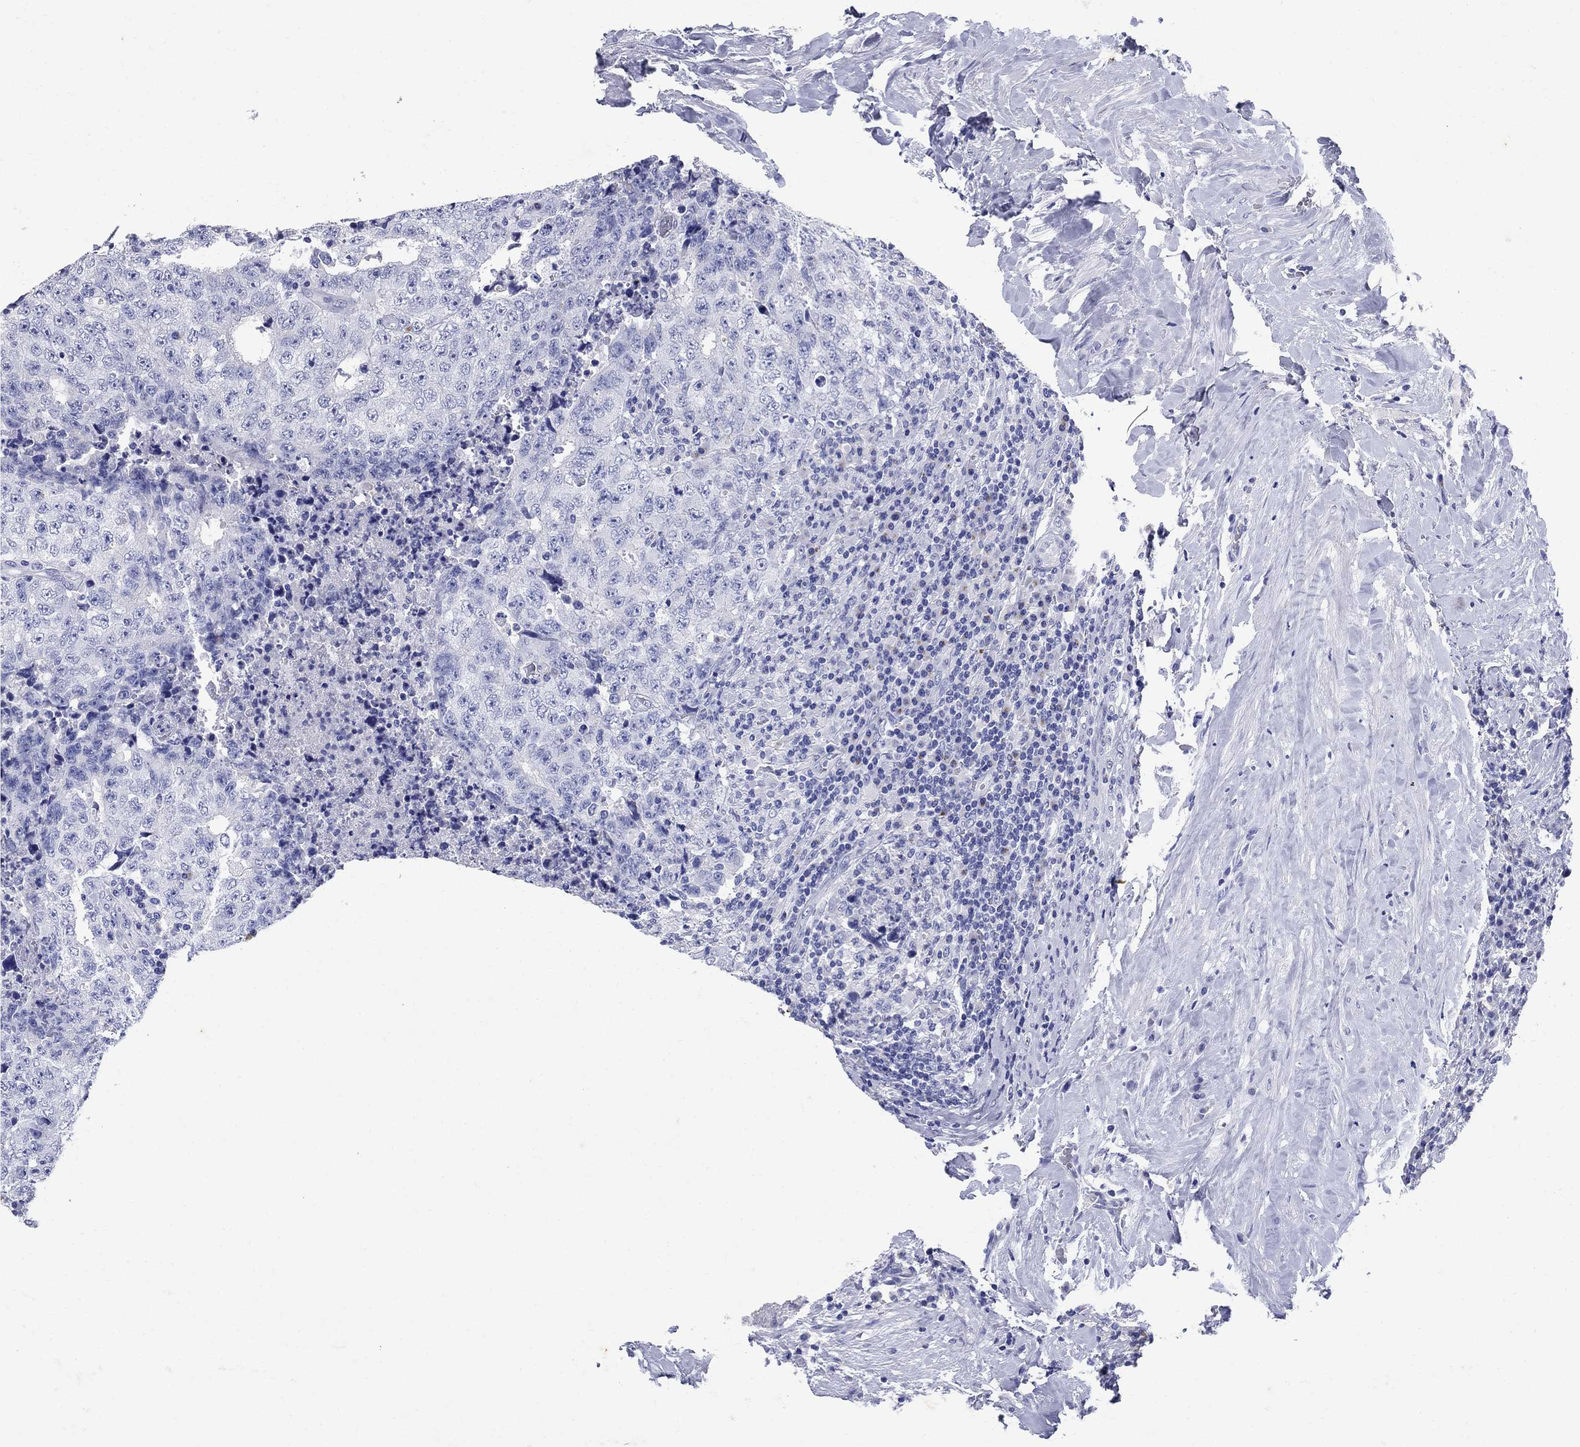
{"staining": {"intensity": "negative", "quantity": "none", "location": "none"}, "tissue": "testis cancer", "cell_type": "Tumor cells", "image_type": "cancer", "snomed": [{"axis": "morphology", "description": "Necrosis, NOS"}, {"axis": "morphology", "description": "Carcinoma, Embryonal, NOS"}, {"axis": "topography", "description": "Testis"}], "caption": "Testis cancer was stained to show a protein in brown. There is no significant expression in tumor cells. Nuclei are stained in blue.", "gene": "CD1A", "patient": {"sex": "male", "age": 19}}